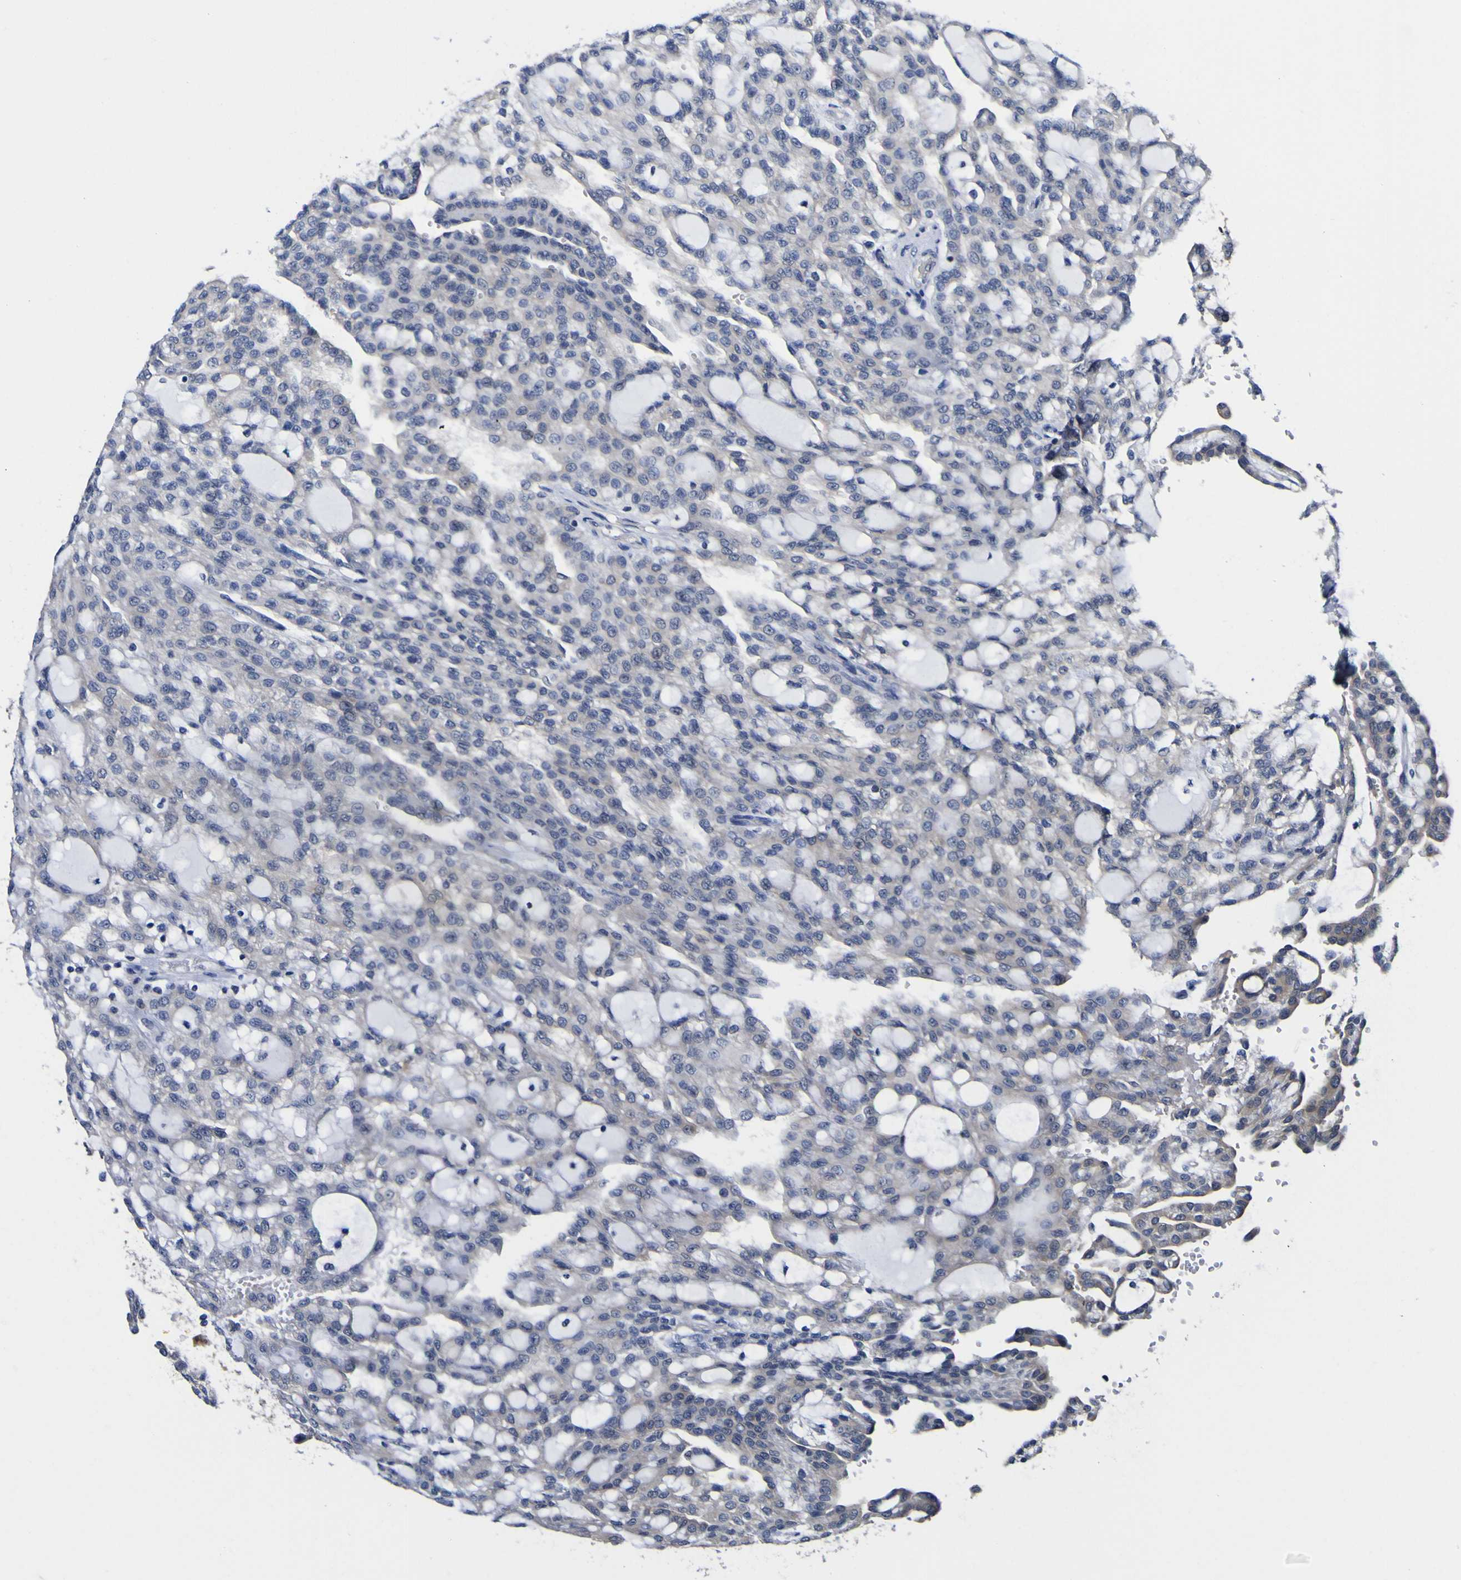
{"staining": {"intensity": "negative", "quantity": "none", "location": "none"}, "tissue": "renal cancer", "cell_type": "Tumor cells", "image_type": "cancer", "snomed": [{"axis": "morphology", "description": "Adenocarcinoma, NOS"}, {"axis": "topography", "description": "Kidney"}], "caption": "Tumor cells show no significant expression in renal adenocarcinoma. The staining is performed using DAB (3,3'-diaminobenzidine) brown chromogen with nuclei counter-stained in using hematoxylin.", "gene": "CASP6", "patient": {"sex": "male", "age": 63}}